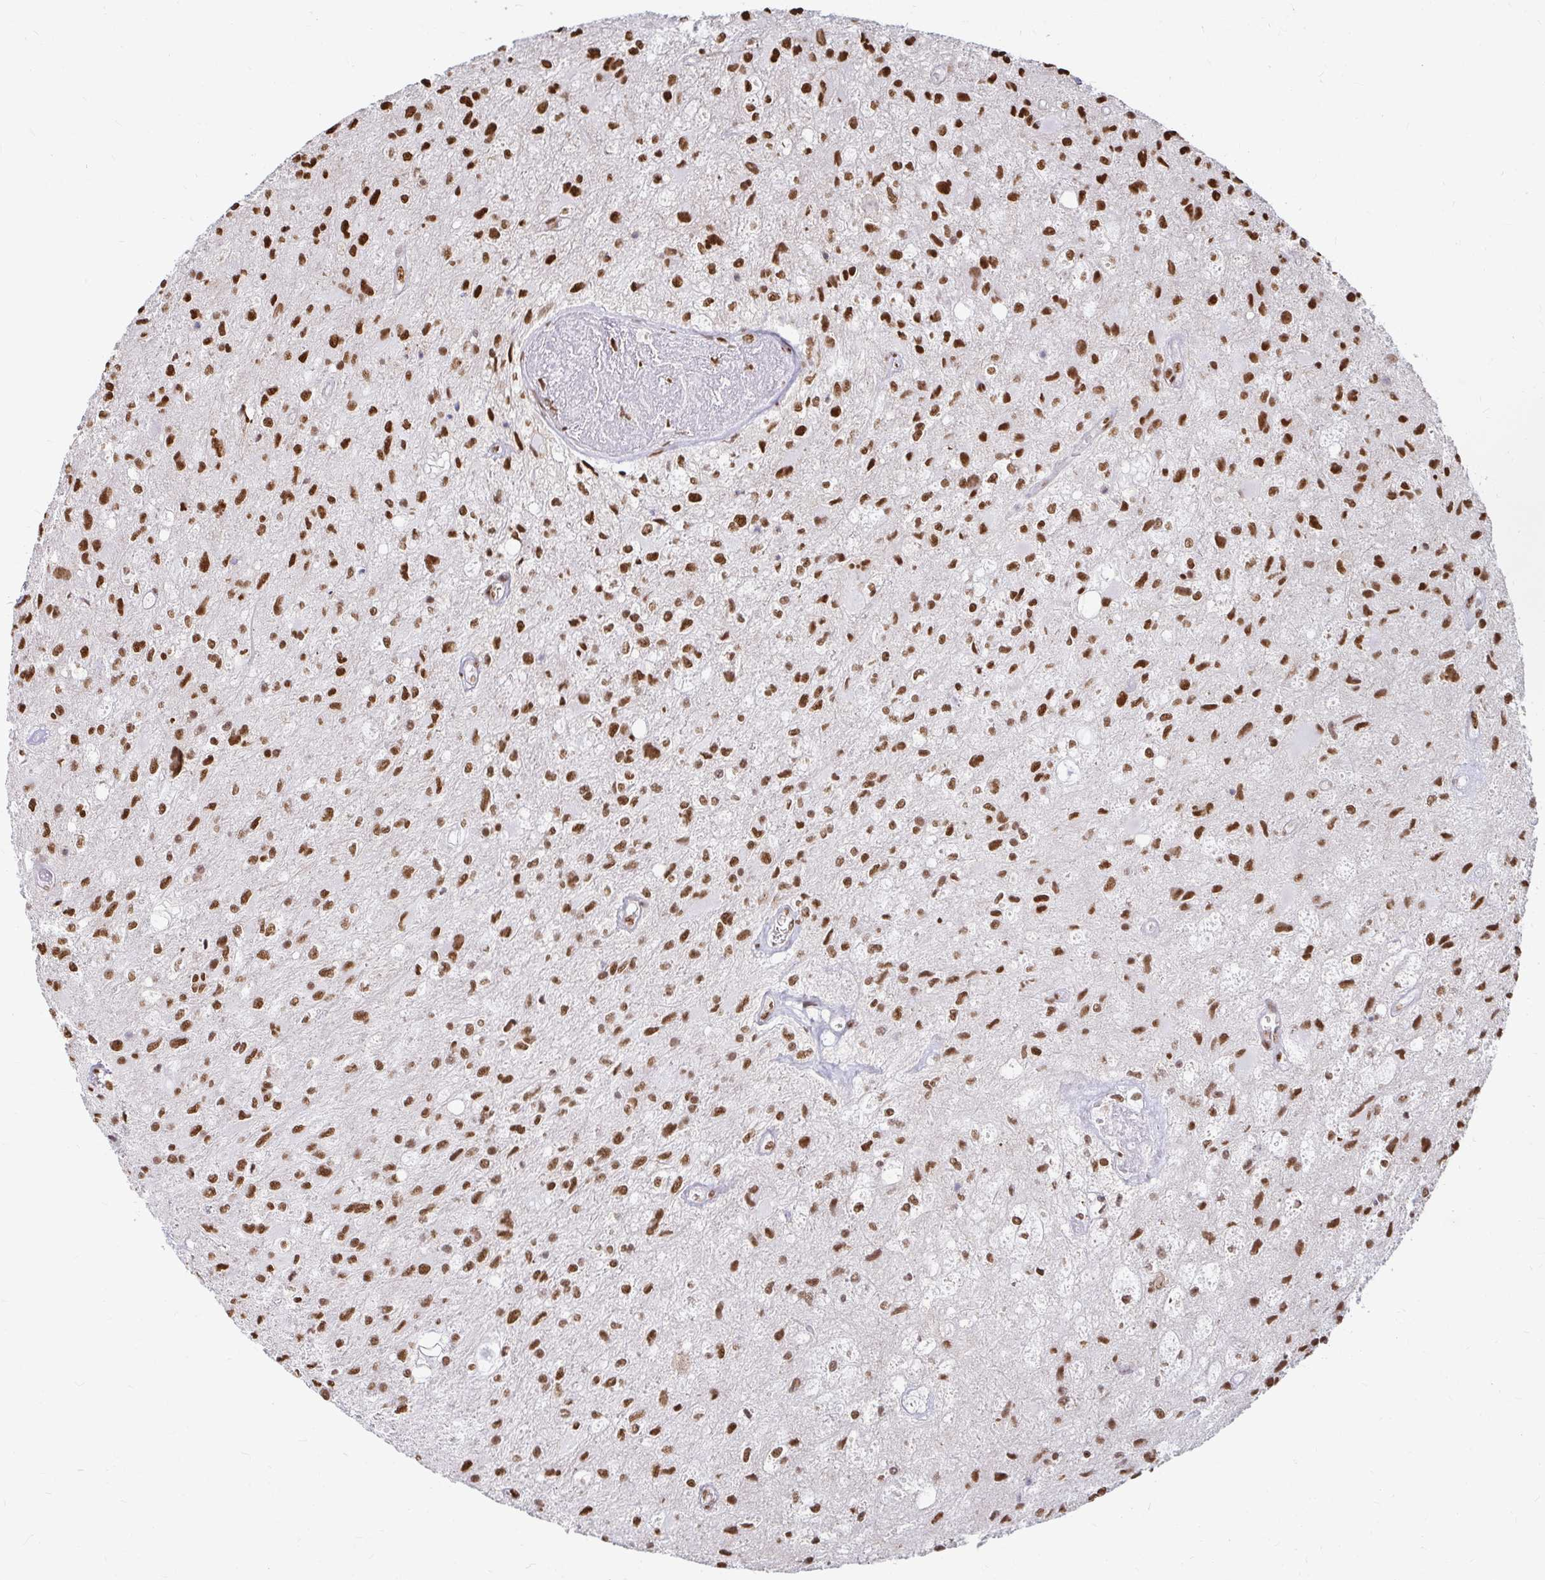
{"staining": {"intensity": "strong", "quantity": ">75%", "location": "nuclear"}, "tissue": "glioma", "cell_type": "Tumor cells", "image_type": "cancer", "snomed": [{"axis": "morphology", "description": "Glioma, malignant, High grade"}, {"axis": "topography", "description": "Brain"}], "caption": "Malignant glioma (high-grade) tissue shows strong nuclear staining in about >75% of tumor cells", "gene": "HNRNPU", "patient": {"sex": "female", "age": 70}}